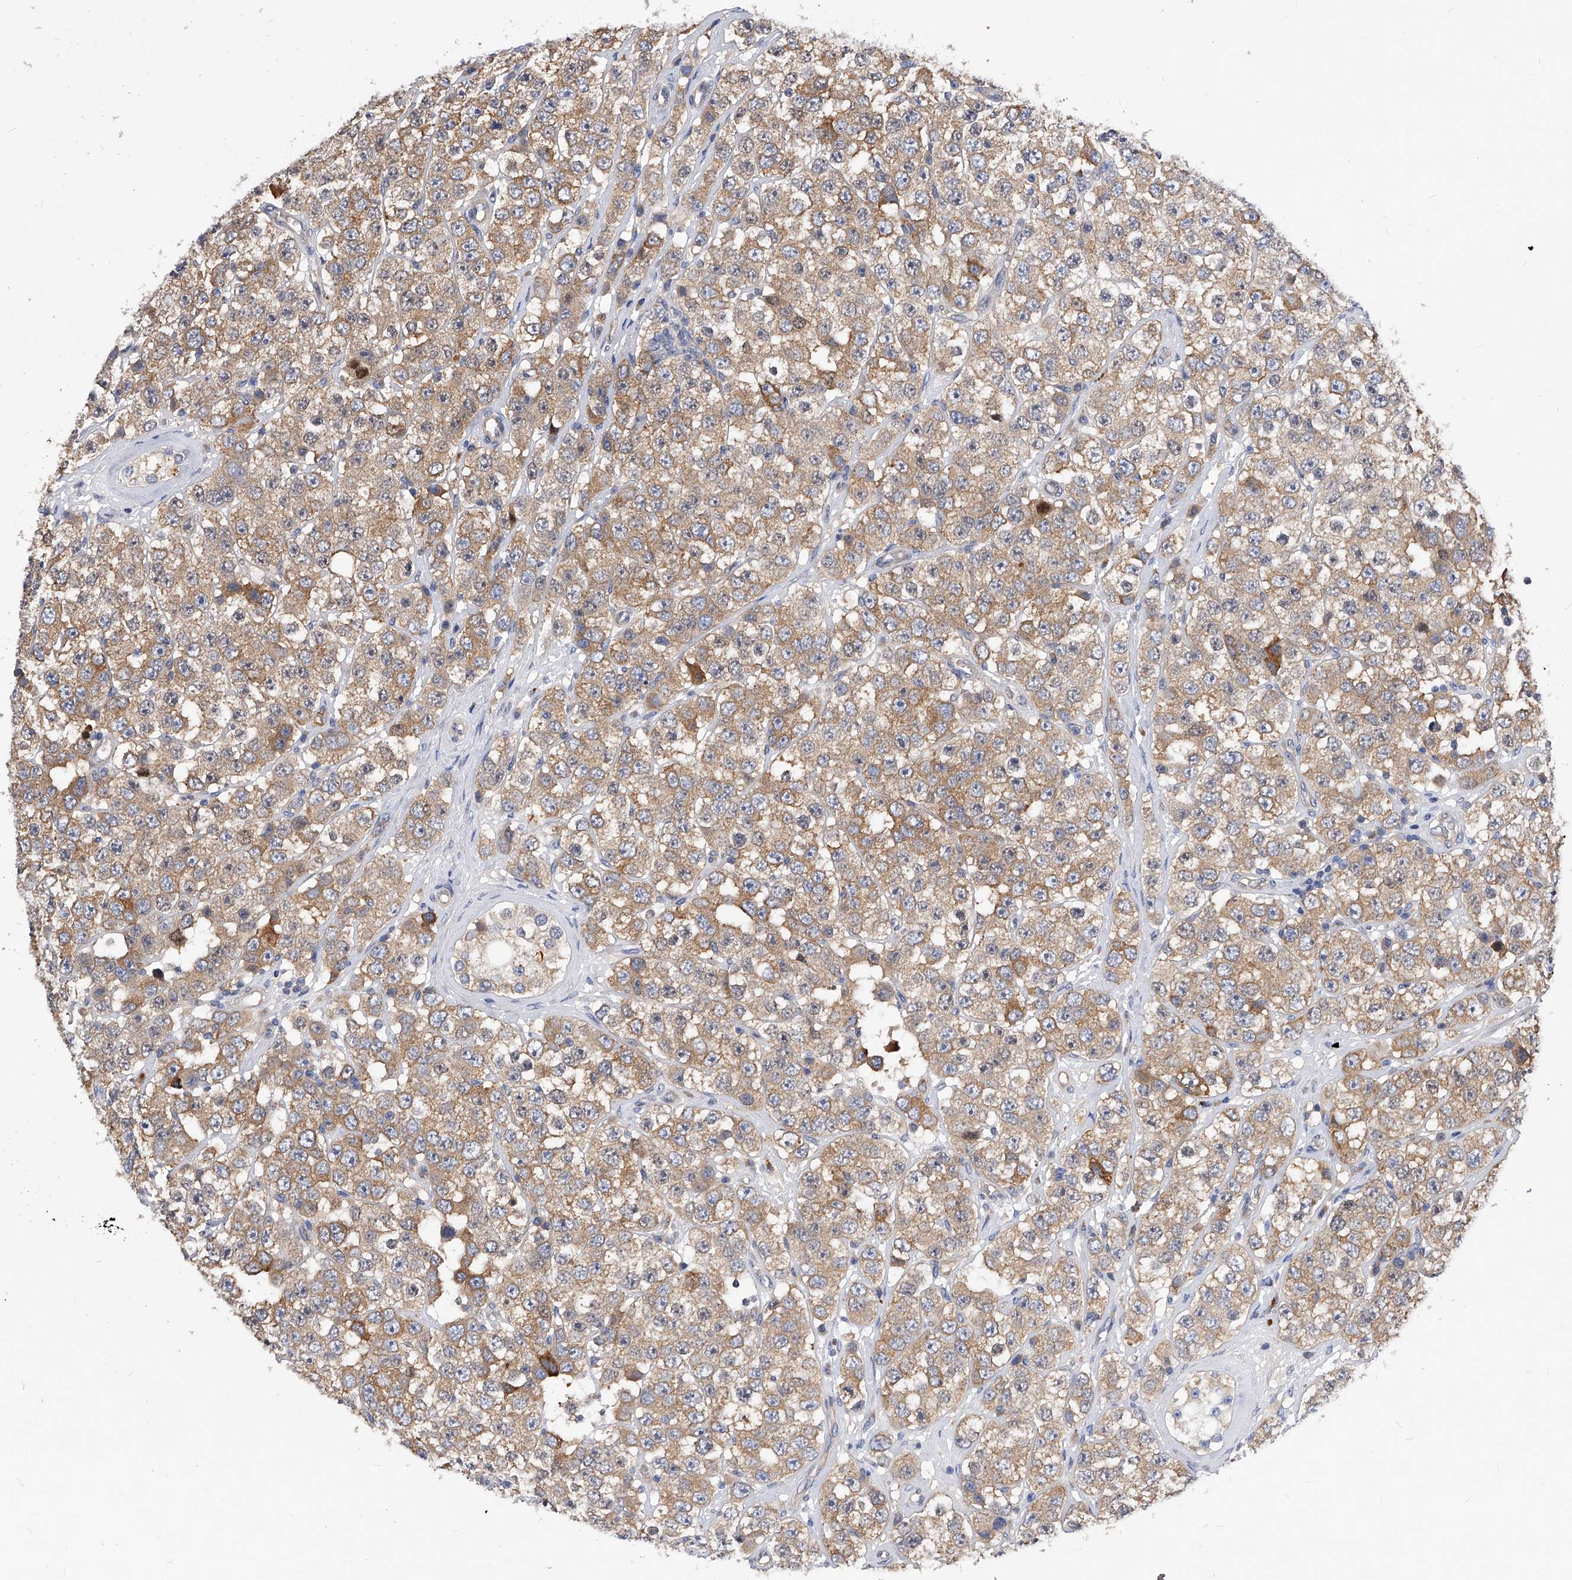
{"staining": {"intensity": "moderate", "quantity": ">75%", "location": "cytoplasmic/membranous"}, "tissue": "testis cancer", "cell_type": "Tumor cells", "image_type": "cancer", "snomed": [{"axis": "morphology", "description": "Seminoma, NOS"}, {"axis": "topography", "description": "Testis"}], "caption": "Testis cancer (seminoma) stained with a brown dye demonstrates moderate cytoplasmic/membranous positive staining in about >75% of tumor cells.", "gene": "PPP5C", "patient": {"sex": "male", "age": 28}}